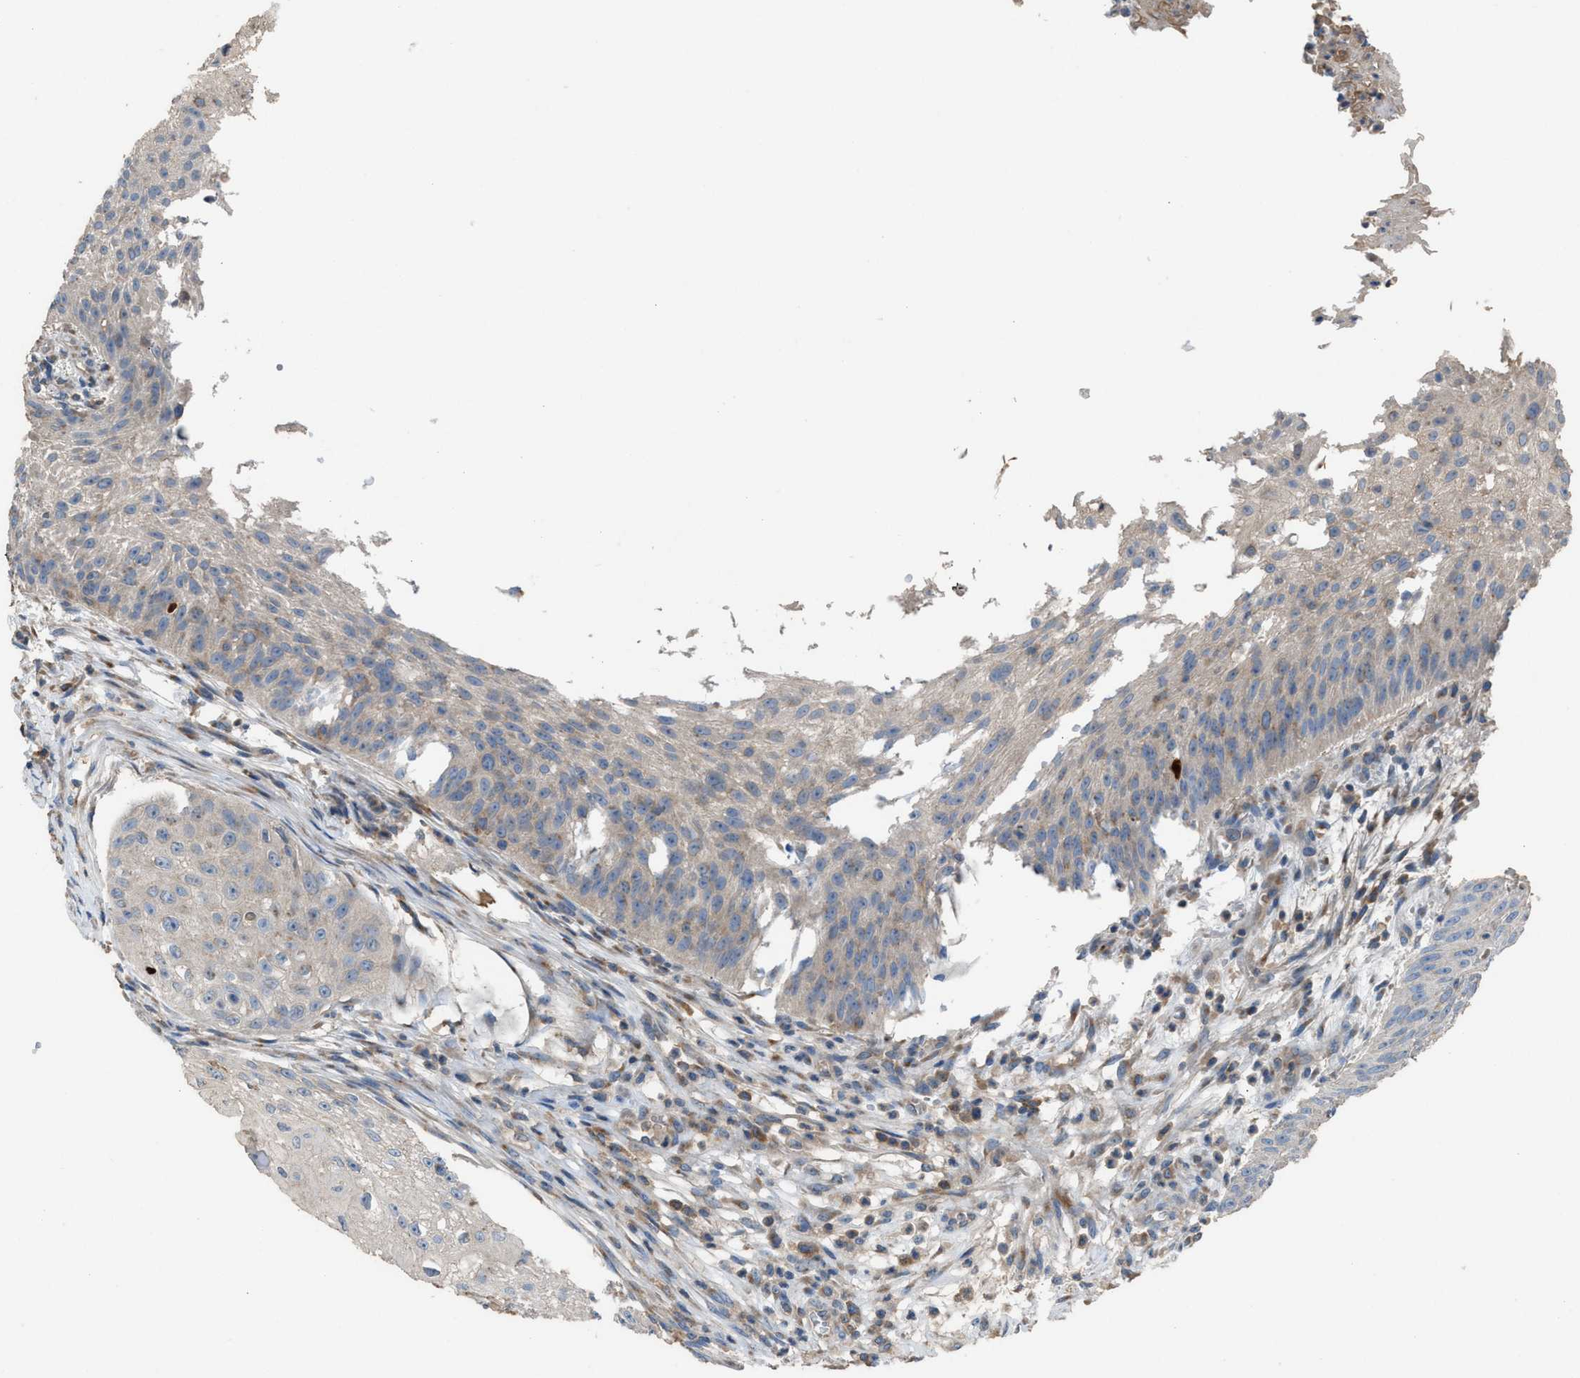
{"staining": {"intensity": "negative", "quantity": "none", "location": "none"}, "tissue": "skin cancer", "cell_type": "Tumor cells", "image_type": "cancer", "snomed": [{"axis": "morphology", "description": "Squamous cell carcinoma, NOS"}, {"axis": "topography", "description": "Skin"}], "caption": "The image shows no staining of tumor cells in skin squamous cell carcinoma.", "gene": "TPK1", "patient": {"sex": "female", "age": 80}}